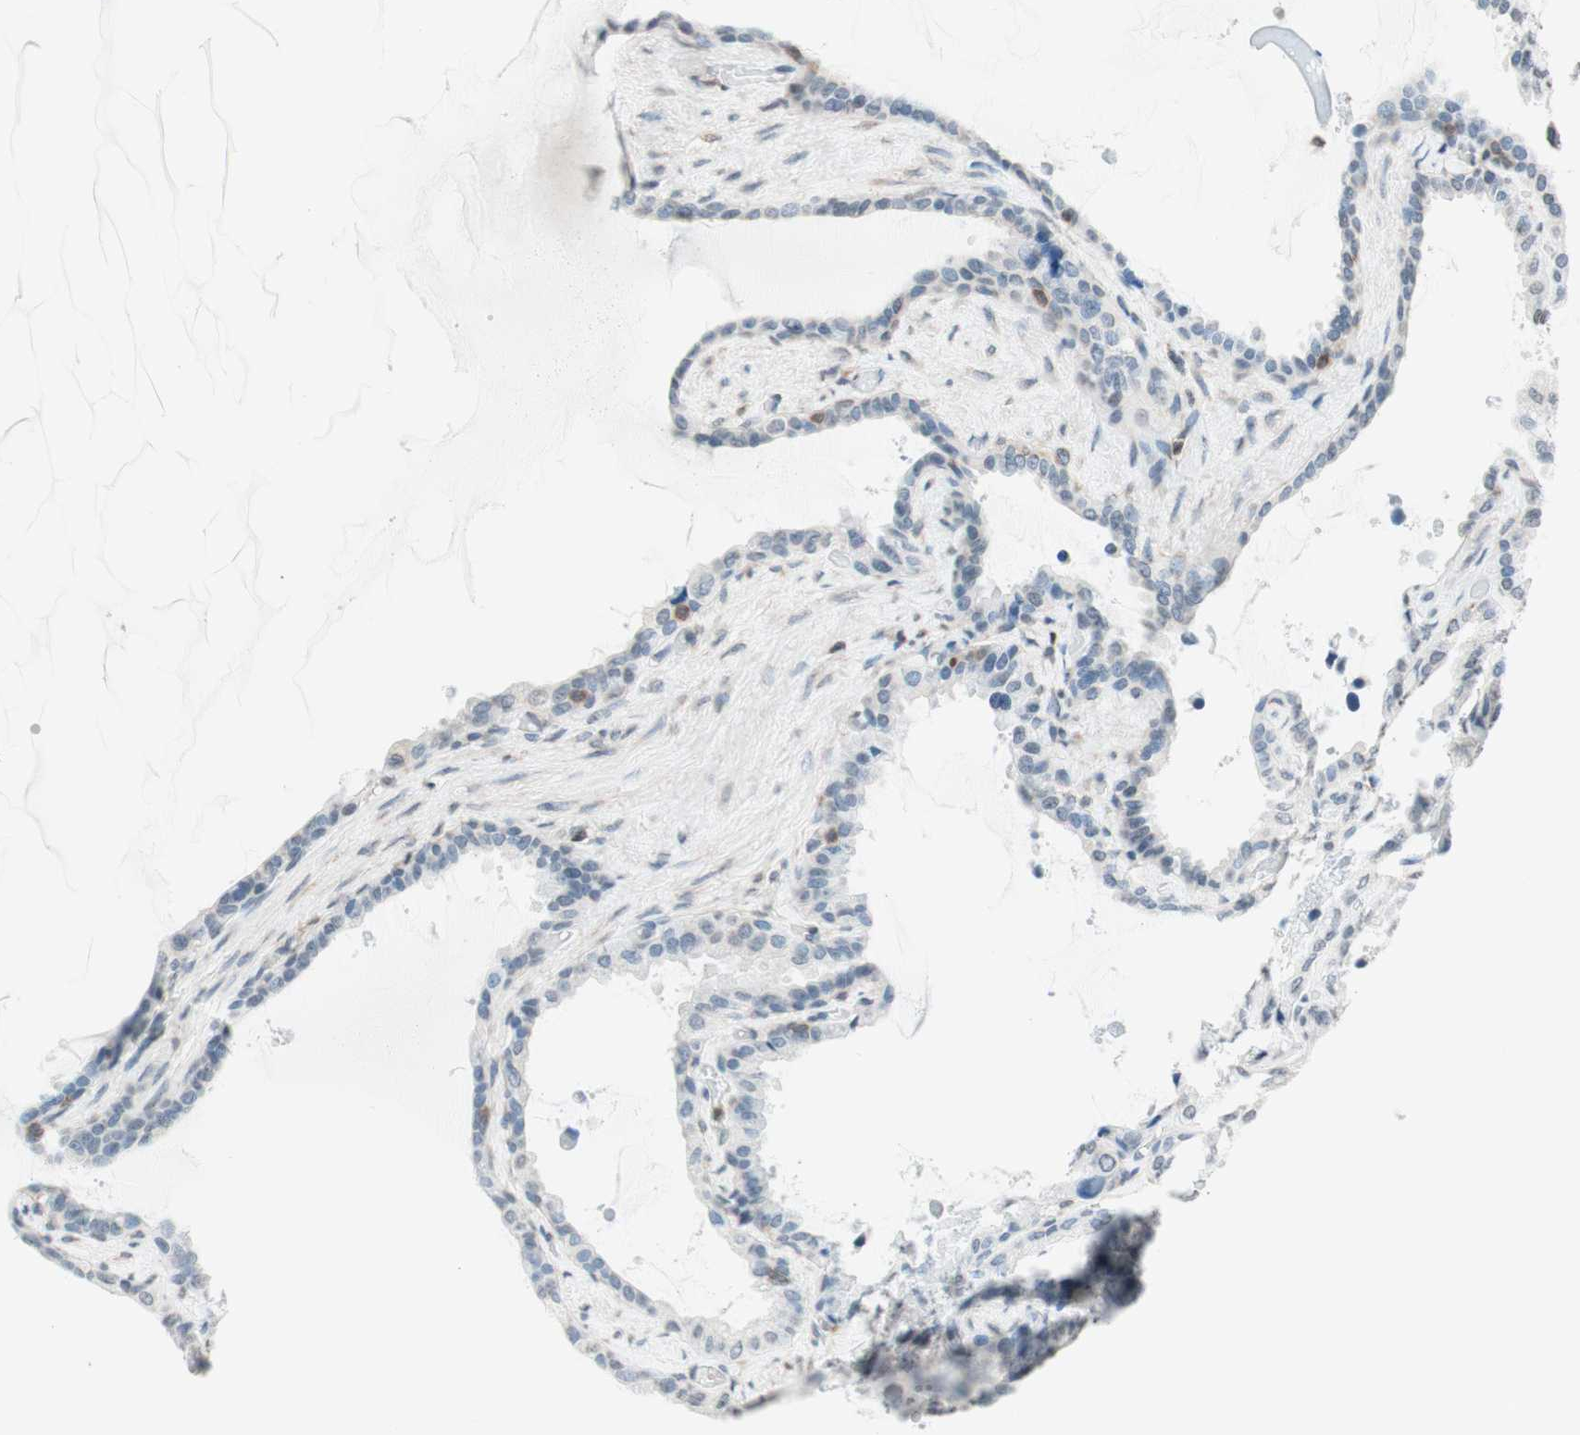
{"staining": {"intensity": "negative", "quantity": "none", "location": "none"}, "tissue": "seminal vesicle", "cell_type": "Glandular cells", "image_type": "normal", "snomed": [{"axis": "morphology", "description": "Normal tissue, NOS"}, {"axis": "topography", "description": "Seminal veicle"}], "caption": "Benign seminal vesicle was stained to show a protein in brown. There is no significant staining in glandular cells.", "gene": "WIPF1", "patient": {"sex": "male", "age": 46}}